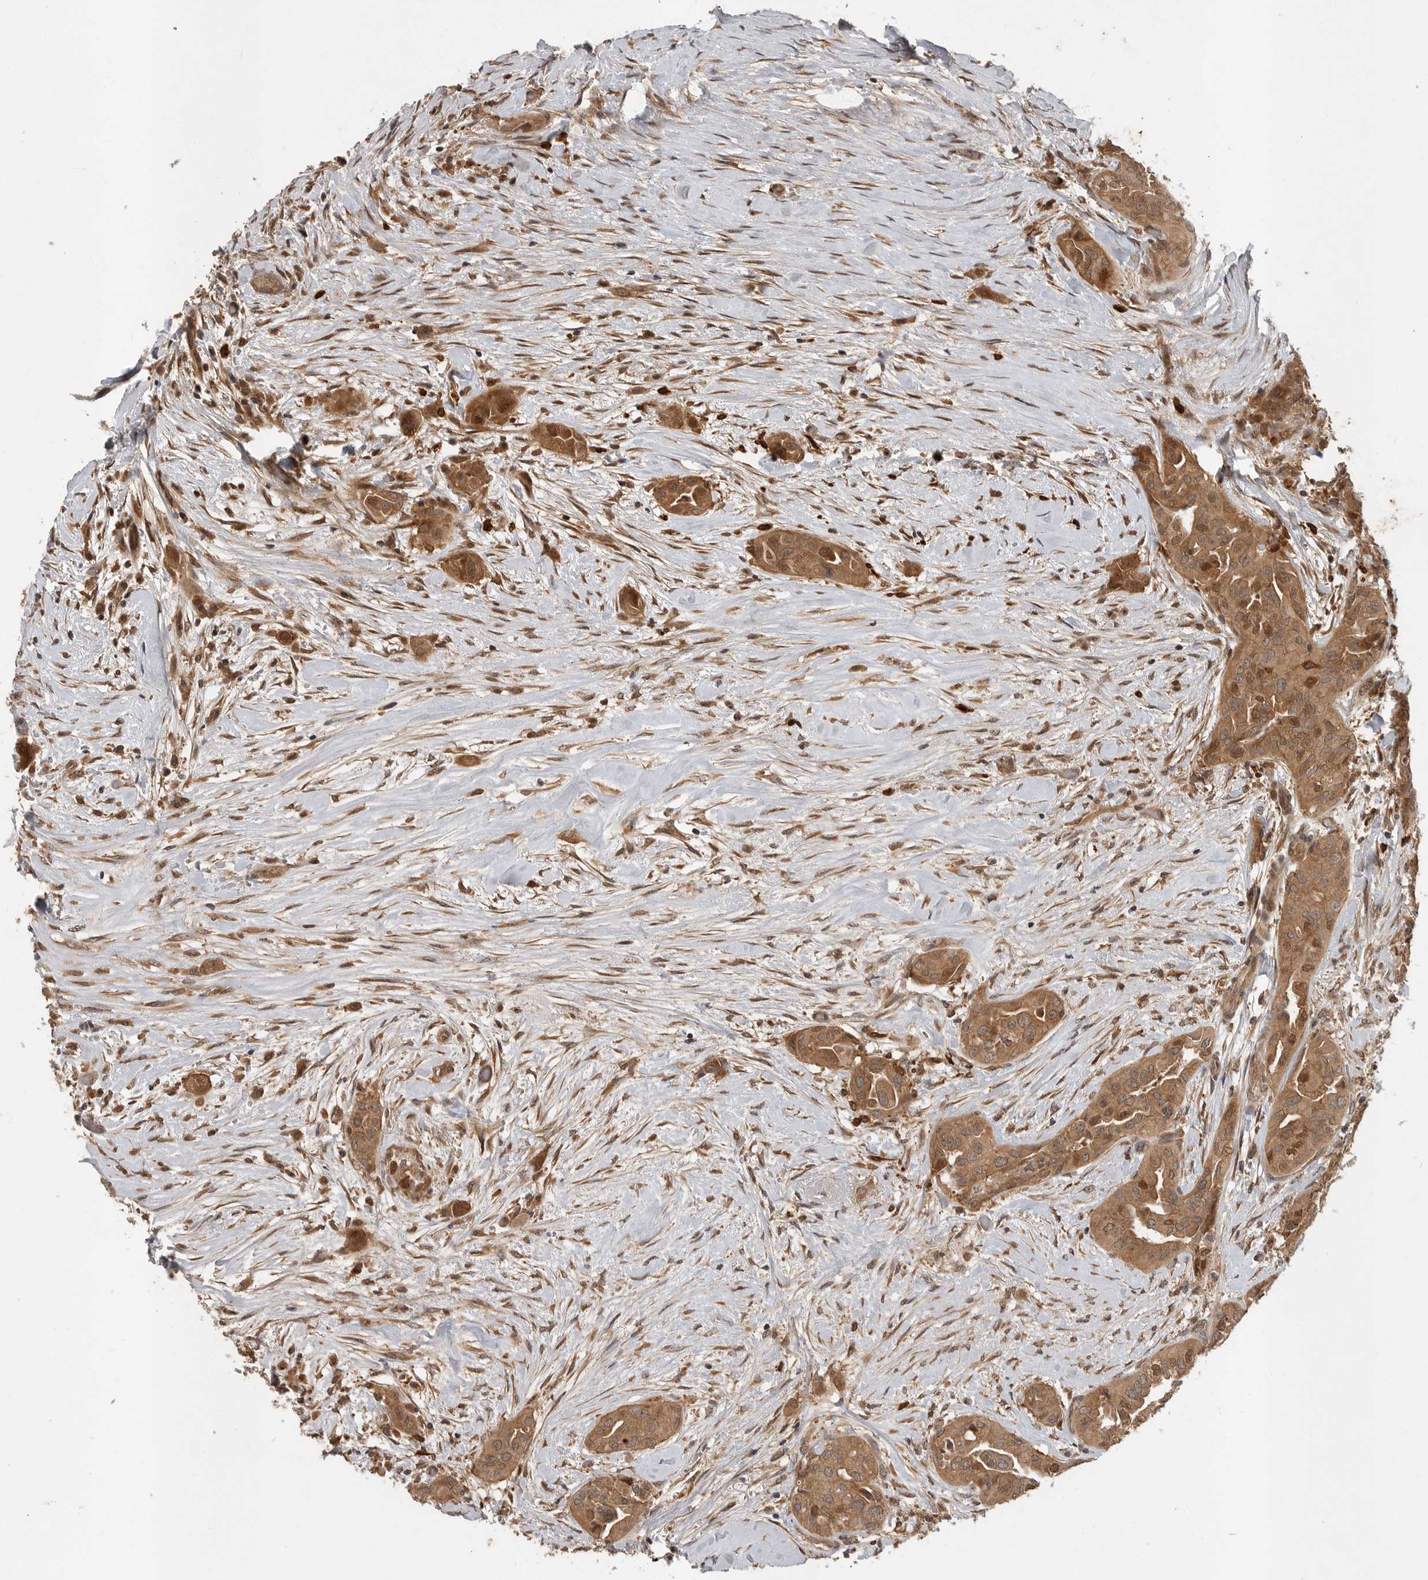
{"staining": {"intensity": "moderate", "quantity": ">75%", "location": "cytoplasmic/membranous,nuclear"}, "tissue": "thyroid cancer", "cell_type": "Tumor cells", "image_type": "cancer", "snomed": [{"axis": "morphology", "description": "Papillary adenocarcinoma, NOS"}, {"axis": "topography", "description": "Thyroid gland"}], "caption": "Protein expression by IHC shows moderate cytoplasmic/membranous and nuclear positivity in approximately >75% of tumor cells in thyroid papillary adenocarcinoma.", "gene": "OSBPL9", "patient": {"sex": "female", "age": 59}}